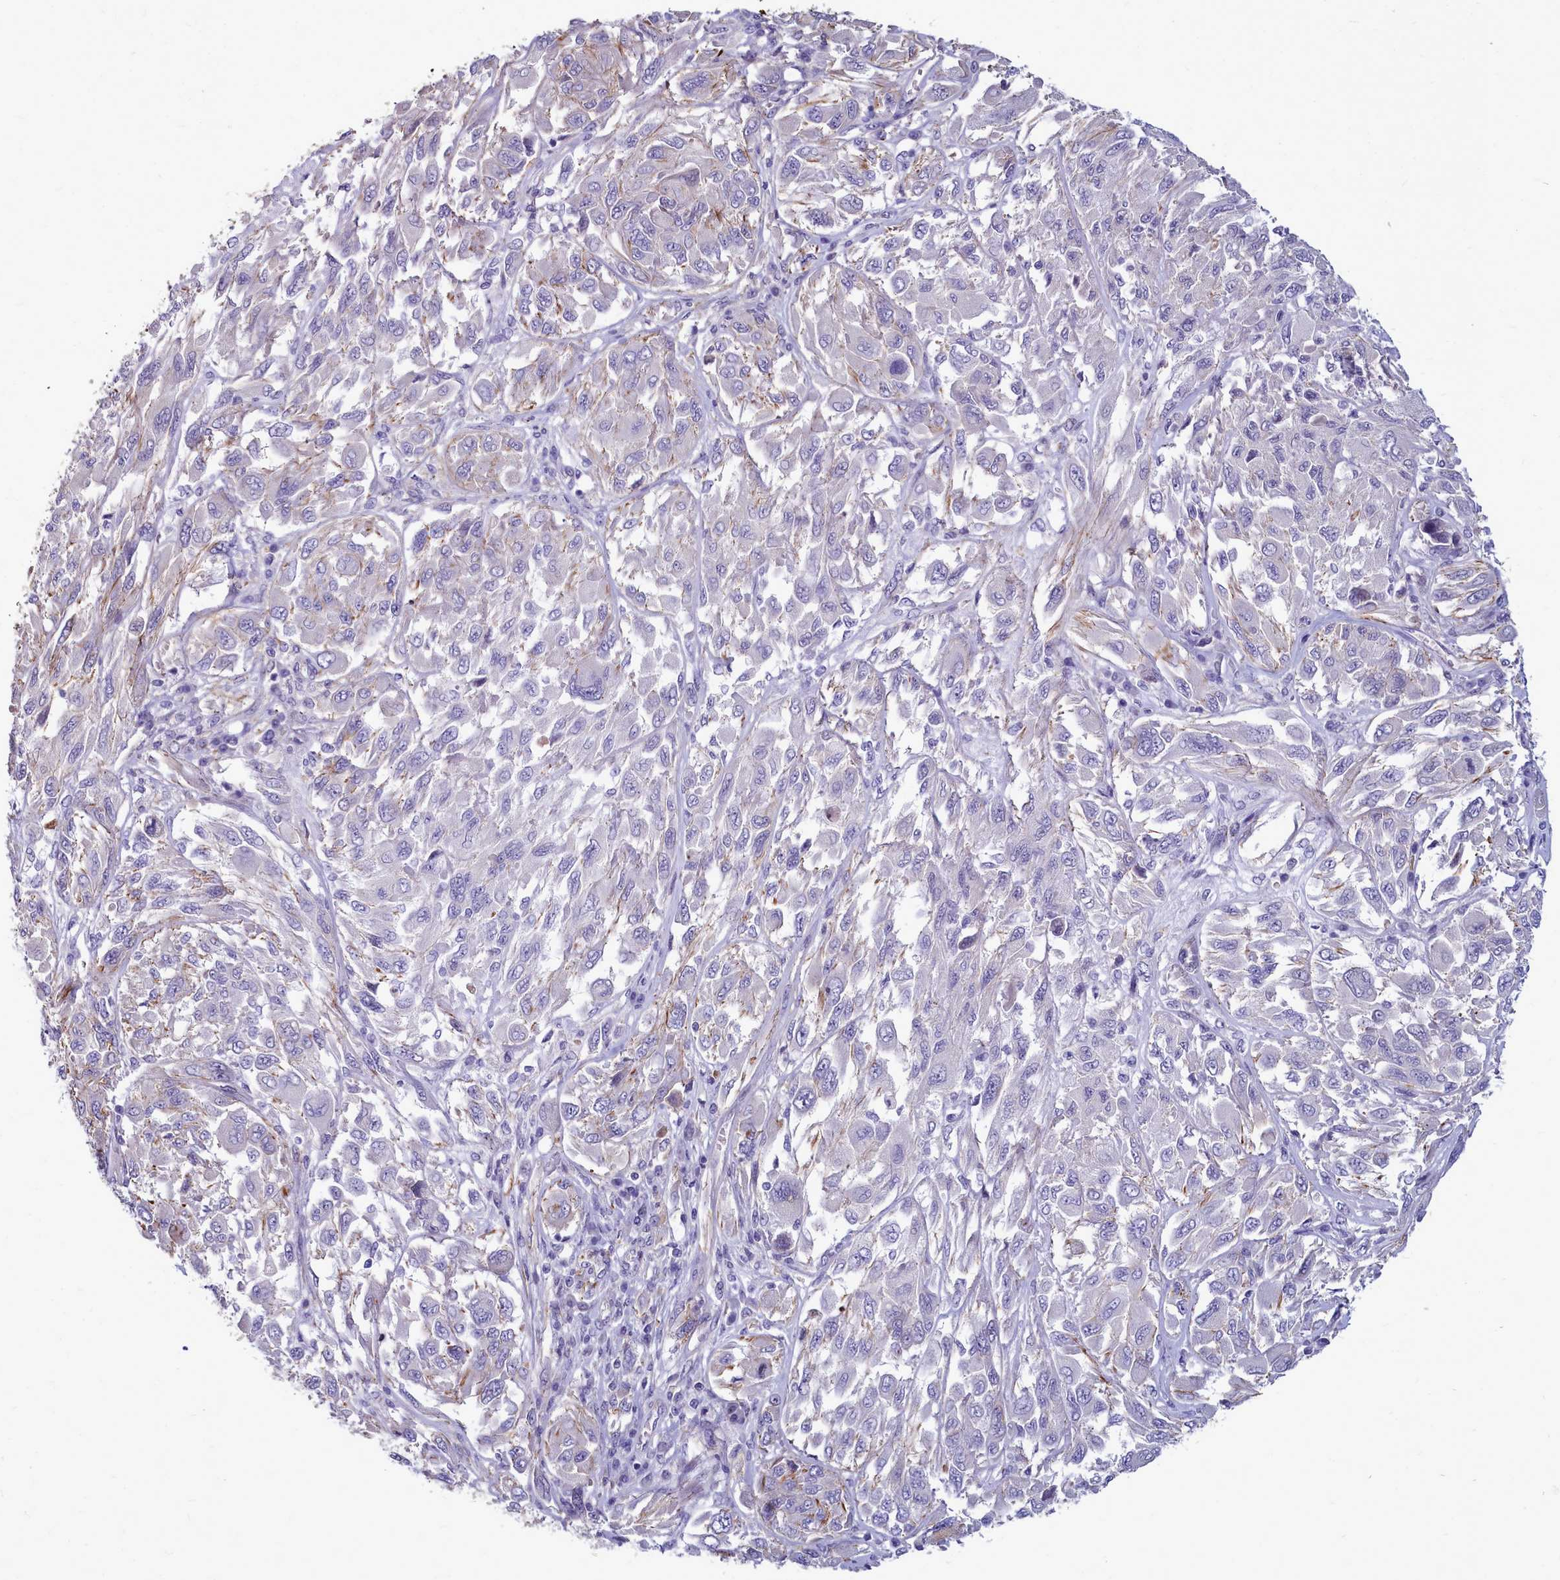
{"staining": {"intensity": "negative", "quantity": "none", "location": "none"}, "tissue": "melanoma", "cell_type": "Tumor cells", "image_type": "cancer", "snomed": [{"axis": "morphology", "description": "Malignant melanoma, NOS"}, {"axis": "topography", "description": "Skin"}], "caption": "Immunohistochemical staining of melanoma reveals no significant positivity in tumor cells.", "gene": "TTC5", "patient": {"sex": "female", "age": 91}}